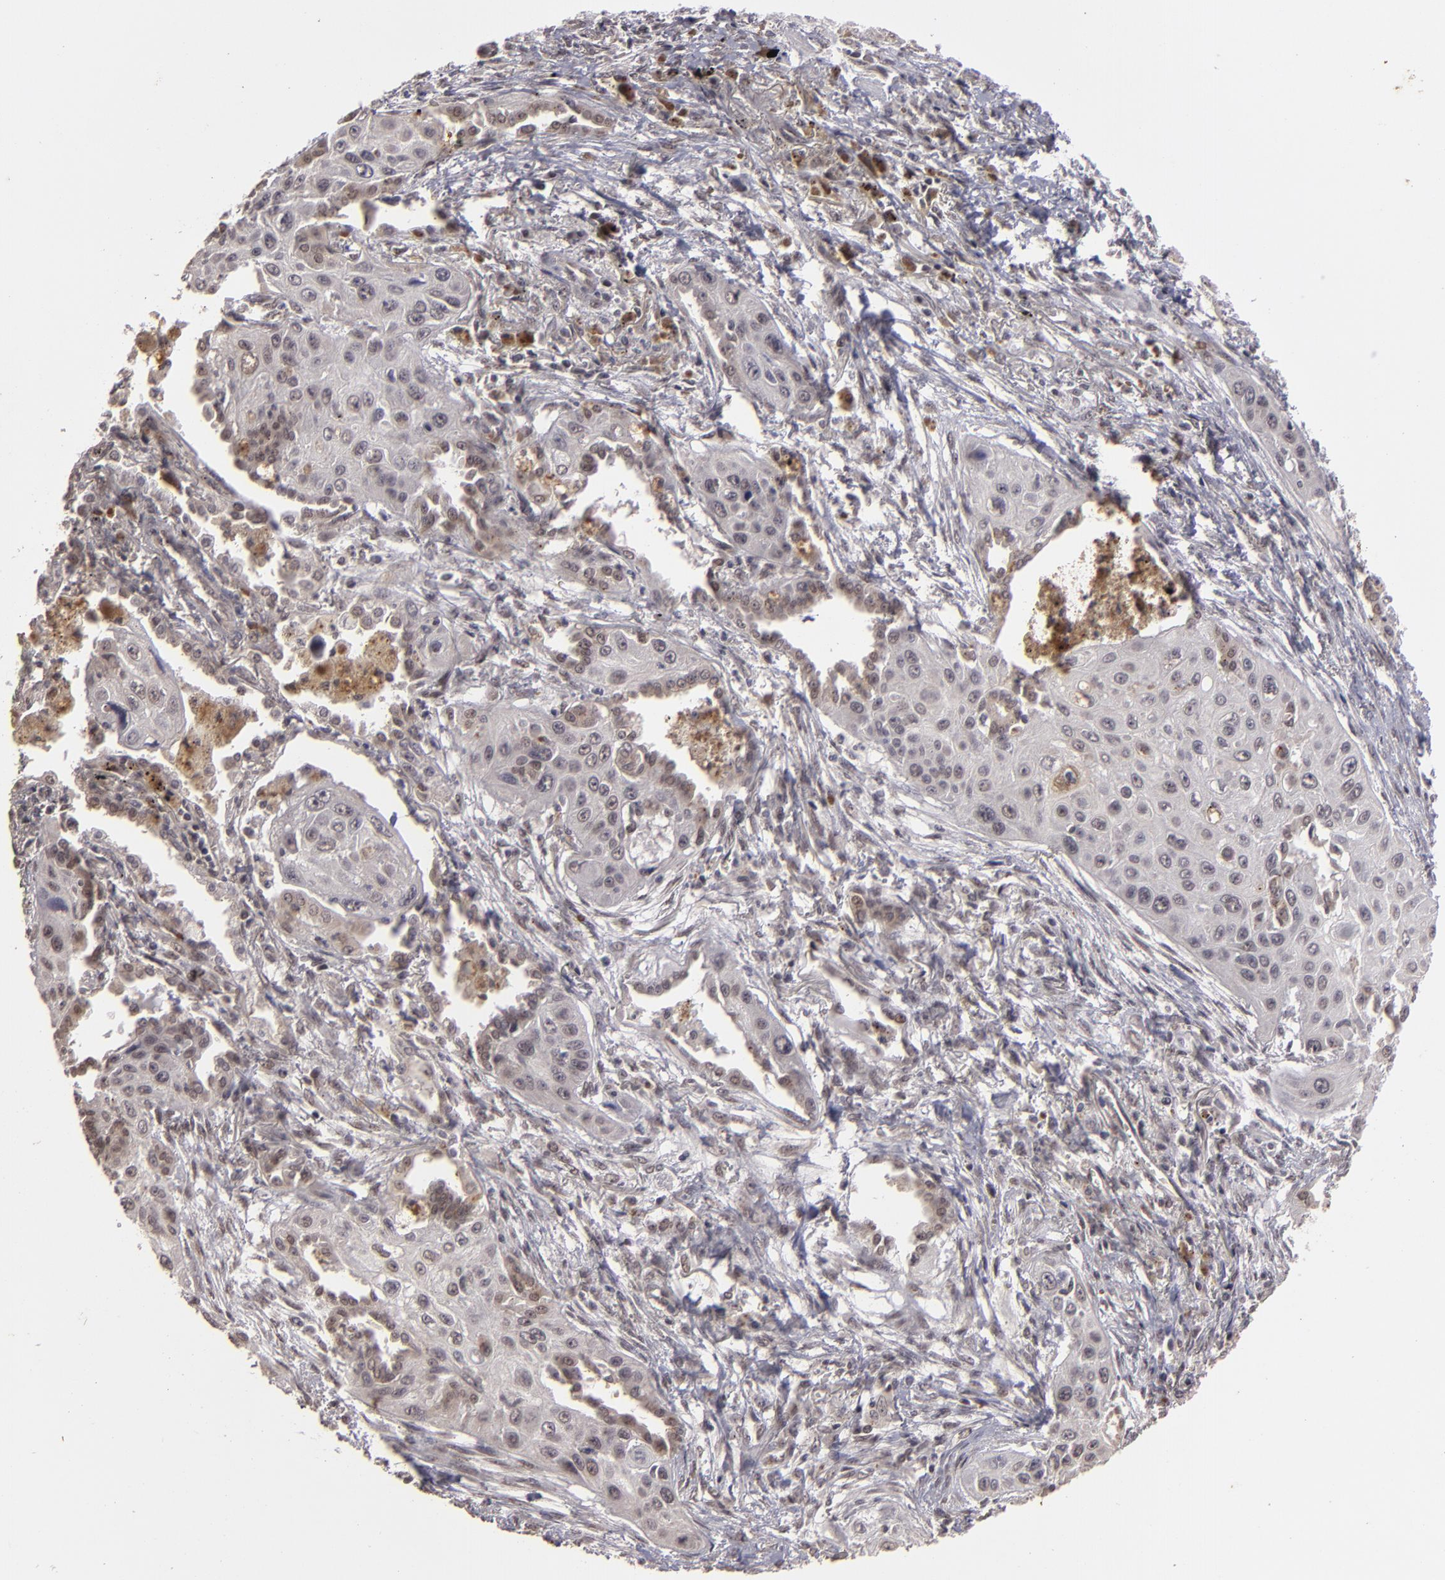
{"staining": {"intensity": "weak", "quantity": "<25%", "location": "cytoplasmic/membranous"}, "tissue": "lung cancer", "cell_type": "Tumor cells", "image_type": "cancer", "snomed": [{"axis": "morphology", "description": "Squamous cell carcinoma, NOS"}, {"axis": "topography", "description": "Lung"}], "caption": "There is no significant positivity in tumor cells of lung cancer. (DAB (3,3'-diaminobenzidine) immunohistochemistry (IHC), high magnification).", "gene": "DFFA", "patient": {"sex": "male", "age": 71}}